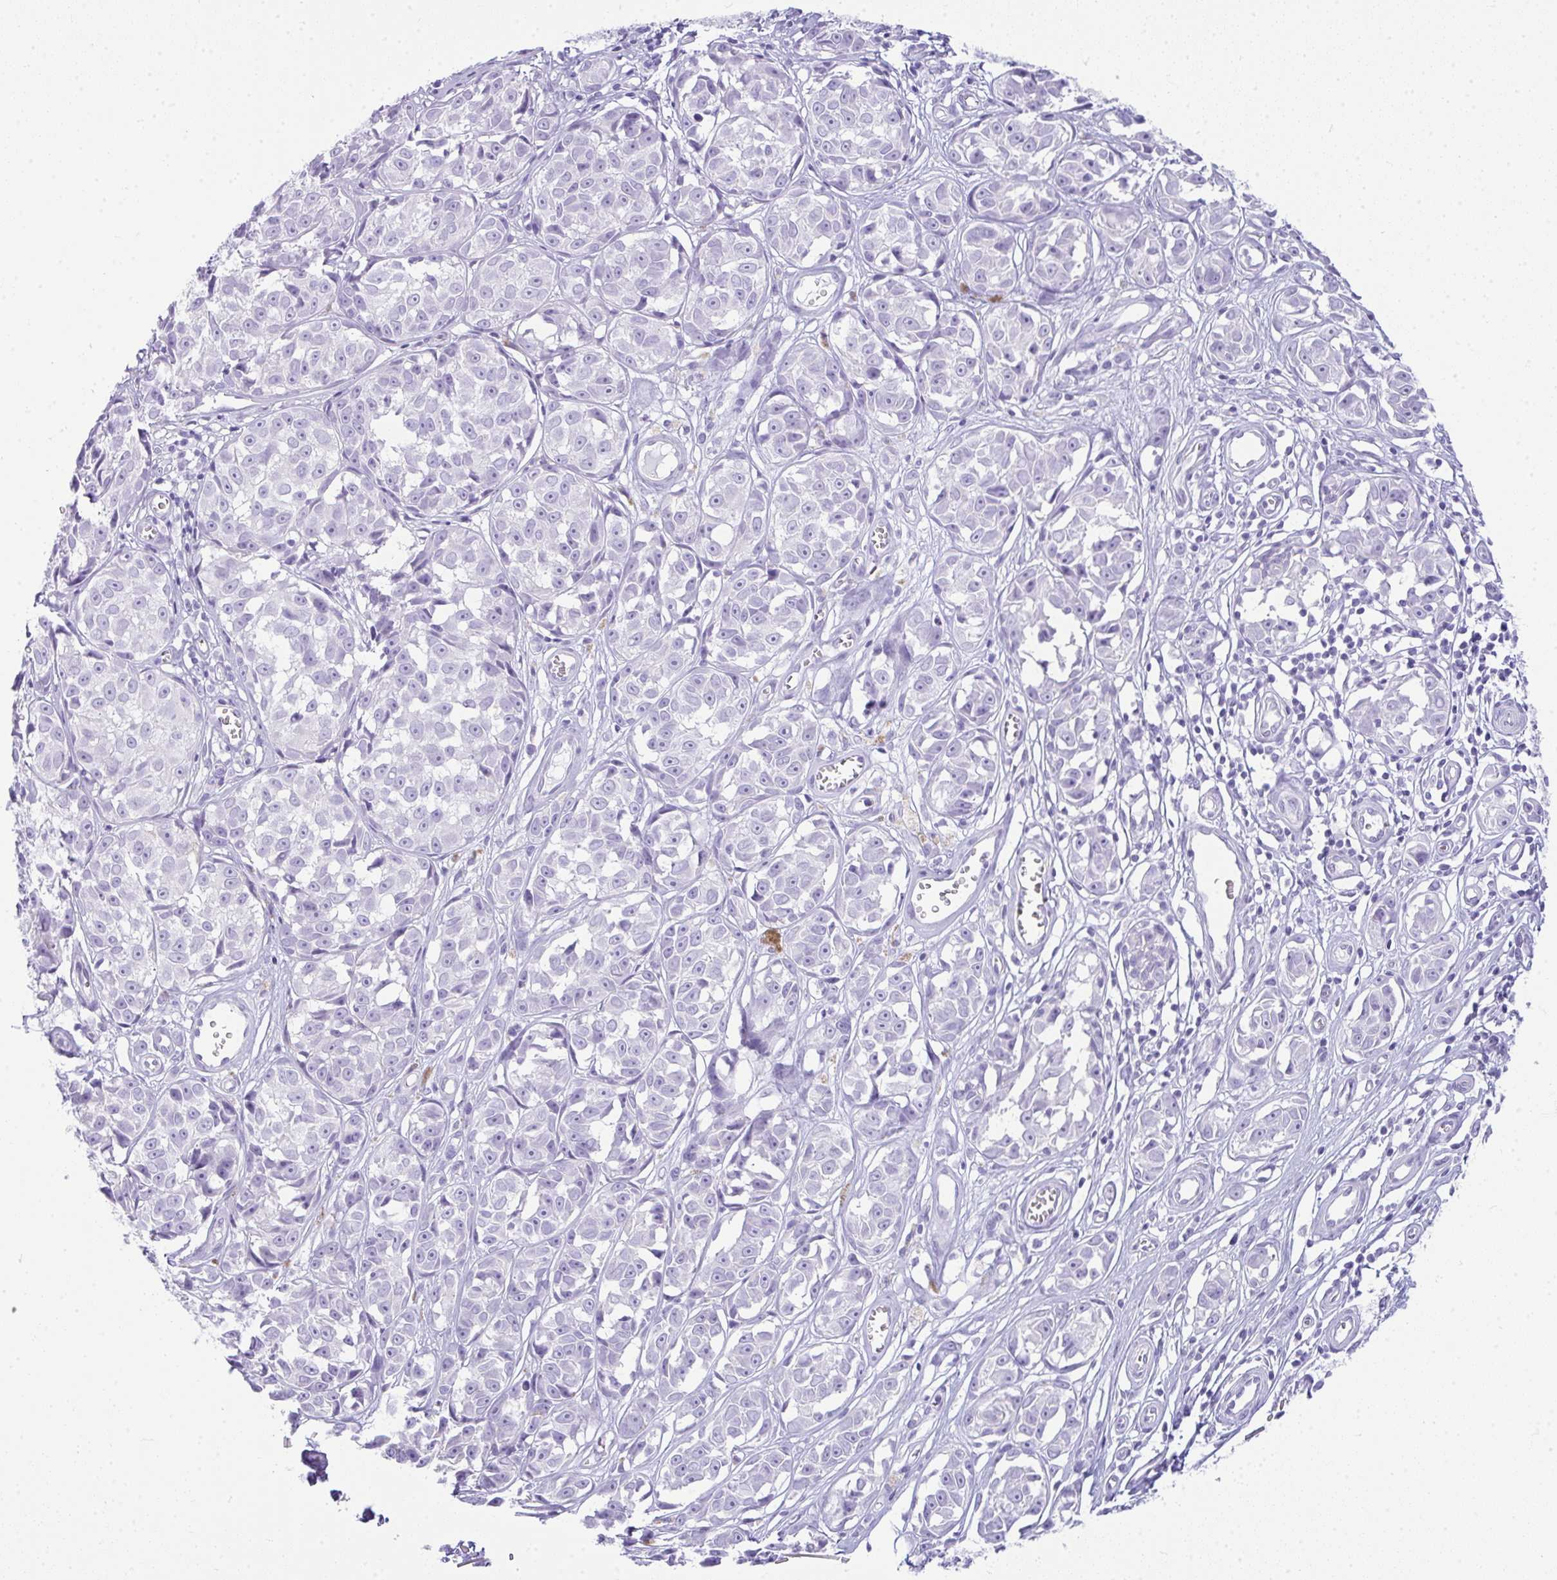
{"staining": {"intensity": "negative", "quantity": "none", "location": "none"}, "tissue": "melanoma", "cell_type": "Tumor cells", "image_type": "cancer", "snomed": [{"axis": "morphology", "description": "Malignant melanoma, NOS"}, {"axis": "topography", "description": "Skin"}], "caption": "Tumor cells are negative for brown protein staining in malignant melanoma.", "gene": "RASL10A", "patient": {"sex": "male", "age": 73}}